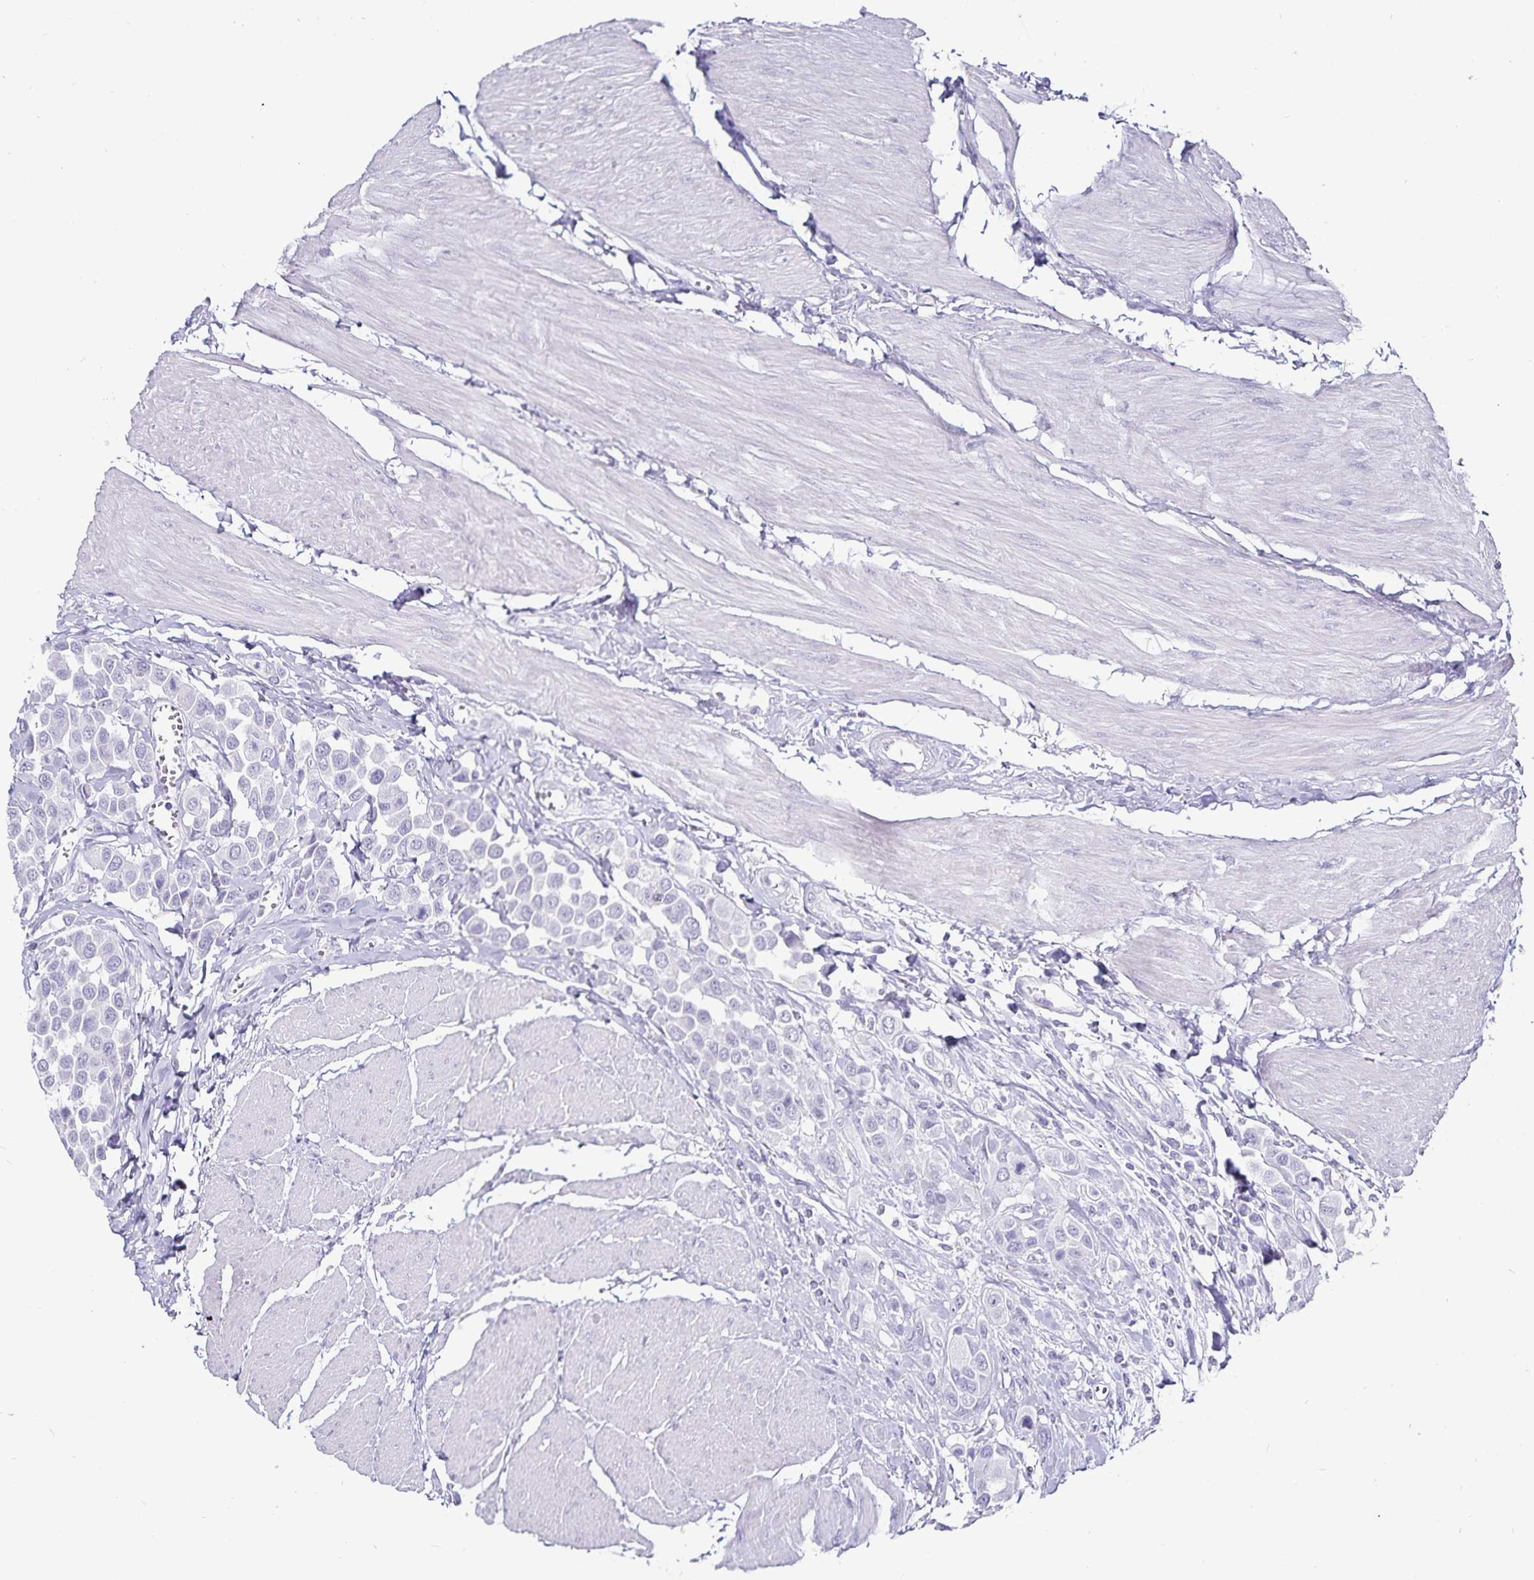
{"staining": {"intensity": "negative", "quantity": "none", "location": "none"}, "tissue": "urothelial cancer", "cell_type": "Tumor cells", "image_type": "cancer", "snomed": [{"axis": "morphology", "description": "Urothelial carcinoma, High grade"}, {"axis": "topography", "description": "Urinary bladder"}], "caption": "This micrograph is of urothelial cancer stained with IHC to label a protein in brown with the nuclei are counter-stained blue. There is no positivity in tumor cells. (Brightfield microscopy of DAB IHC at high magnification).", "gene": "DEFA6", "patient": {"sex": "male", "age": 50}}